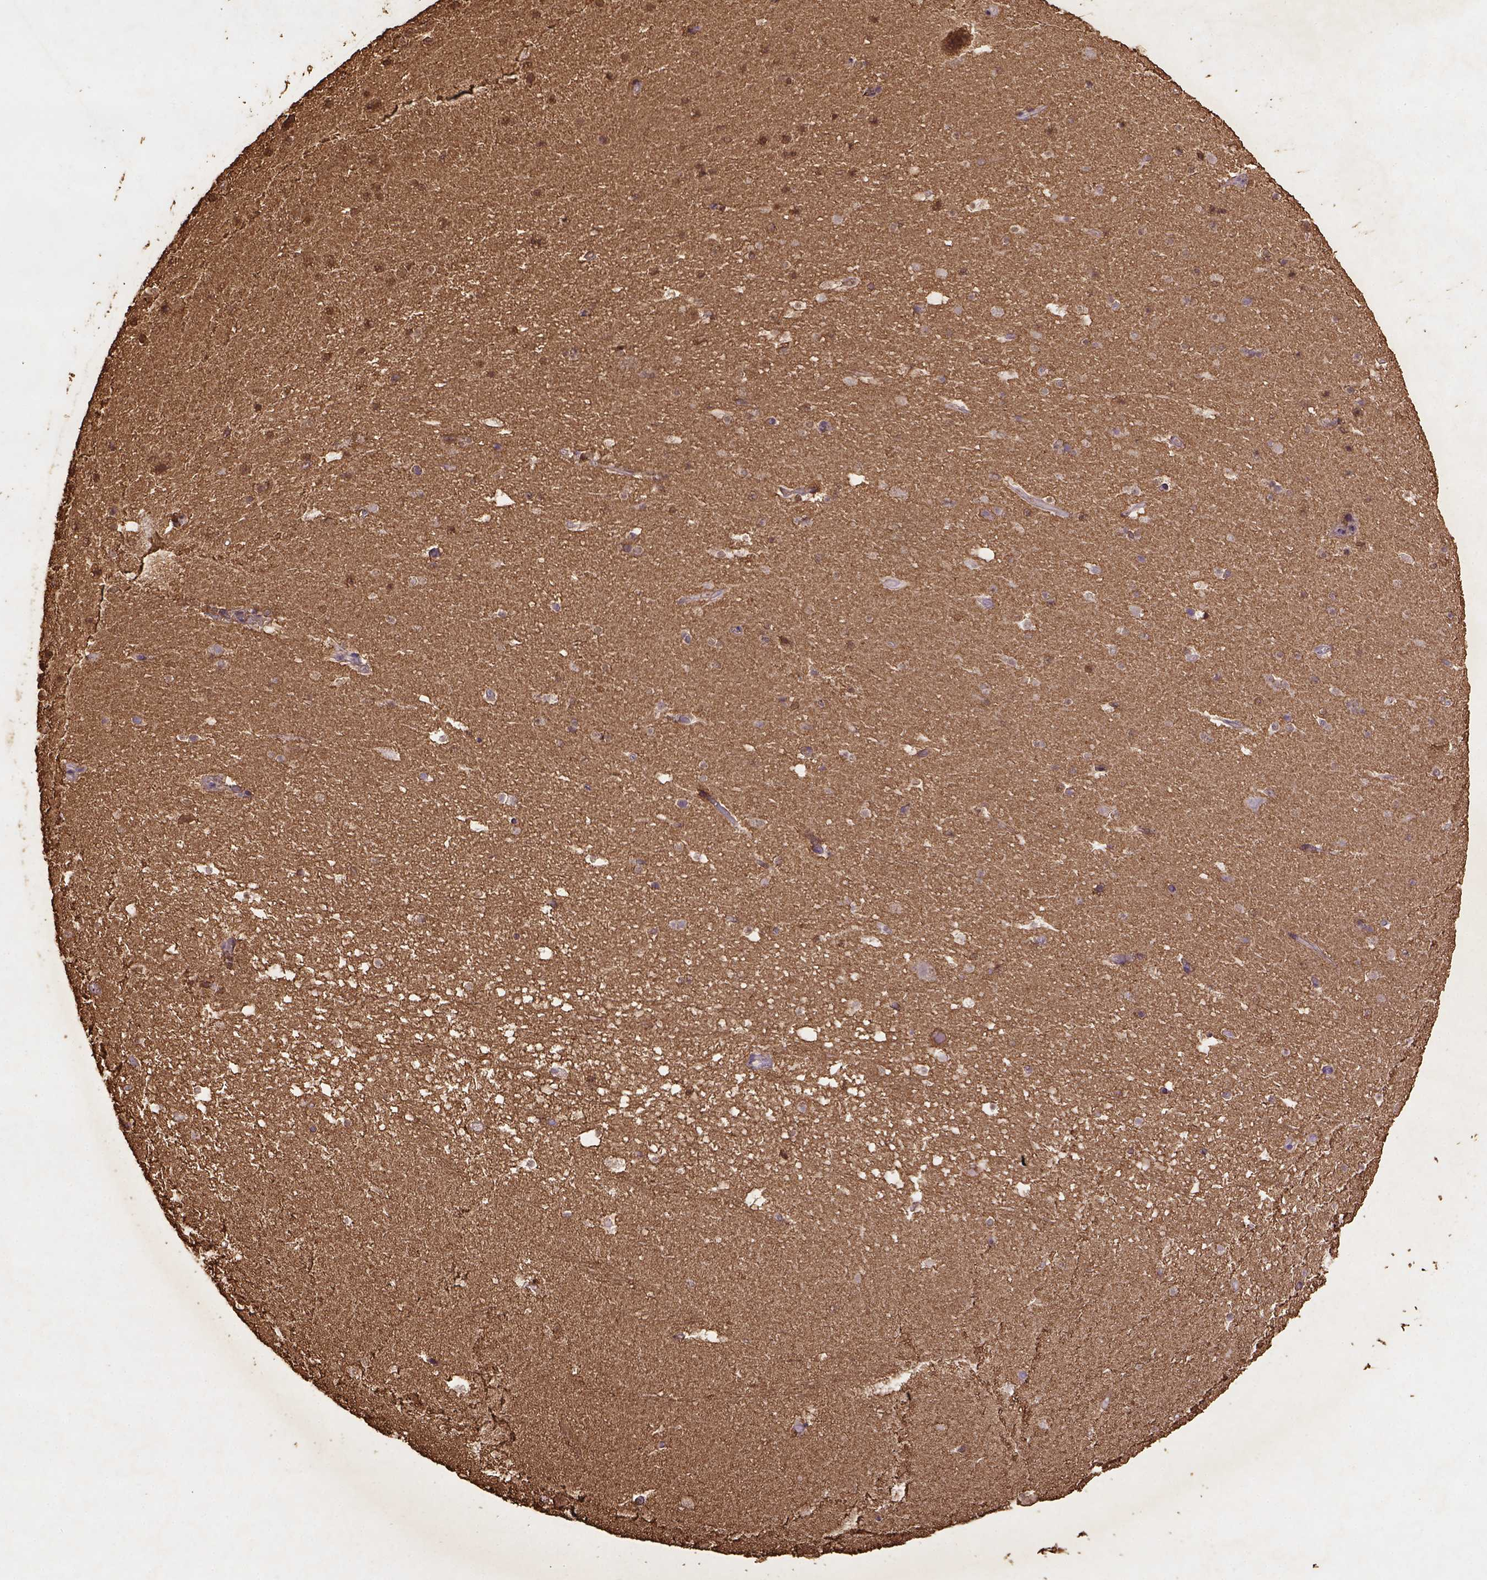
{"staining": {"intensity": "strong", "quantity": "<25%", "location": "cytoplasmic/membranous"}, "tissue": "hippocampus", "cell_type": "Glial cells", "image_type": "normal", "snomed": [{"axis": "morphology", "description": "Normal tissue, NOS"}, {"axis": "topography", "description": "Hippocampus"}], "caption": "Protein staining displays strong cytoplasmic/membranous expression in about <25% of glial cells in unremarkable hippocampus.", "gene": "B3GAT1", "patient": {"sex": "male", "age": 26}}